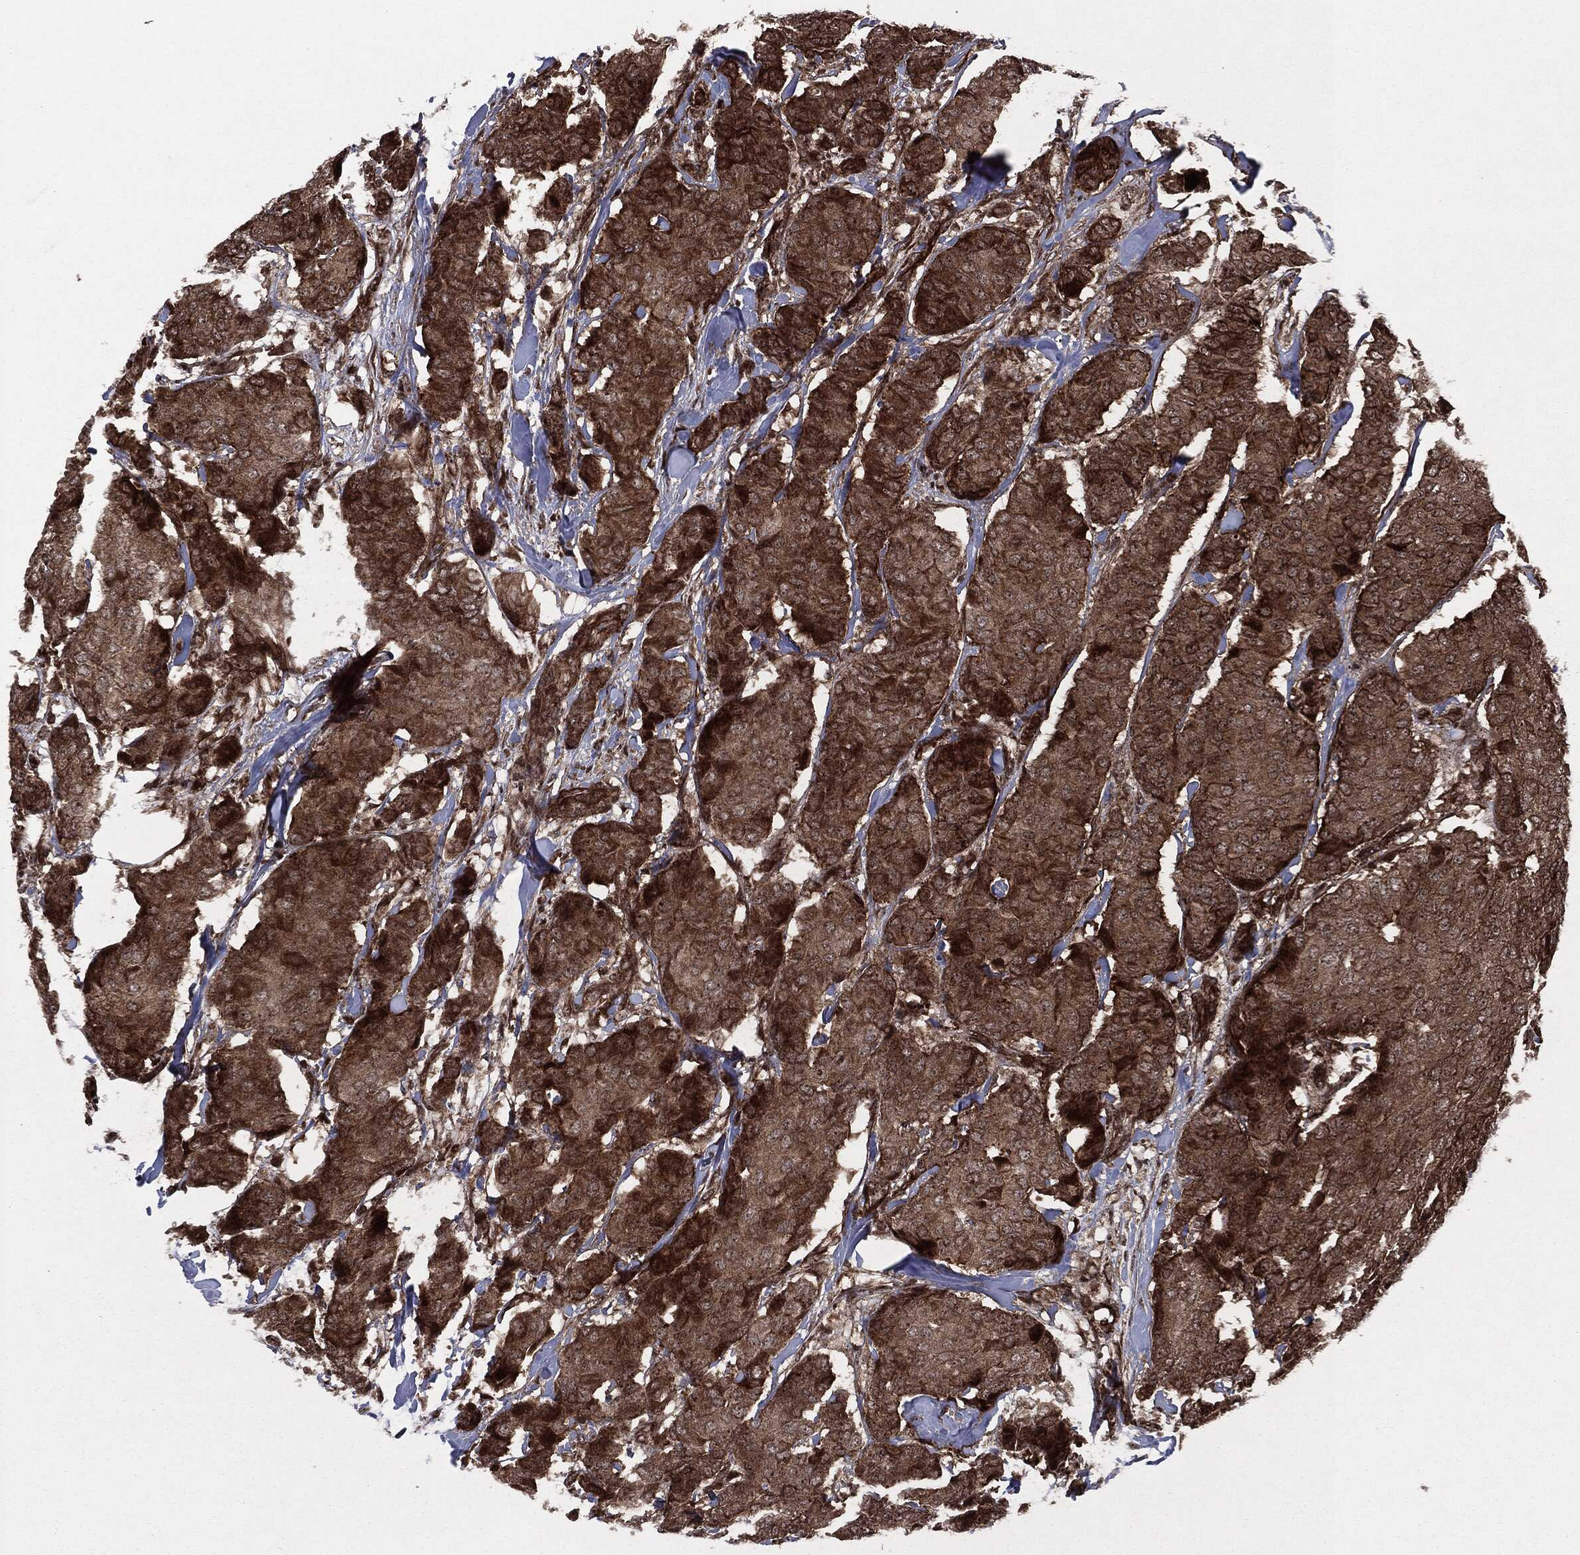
{"staining": {"intensity": "strong", "quantity": ">75%", "location": "cytoplasmic/membranous"}, "tissue": "breast cancer", "cell_type": "Tumor cells", "image_type": "cancer", "snomed": [{"axis": "morphology", "description": "Duct carcinoma"}, {"axis": "topography", "description": "Breast"}], "caption": "Breast cancer (invasive ductal carcinoma) tissue shows strong cytoplasmic/membranous staining in about >75% of tumor cells", "gene": "CARD6", "patient": {"sex": "female", "age": 75}}